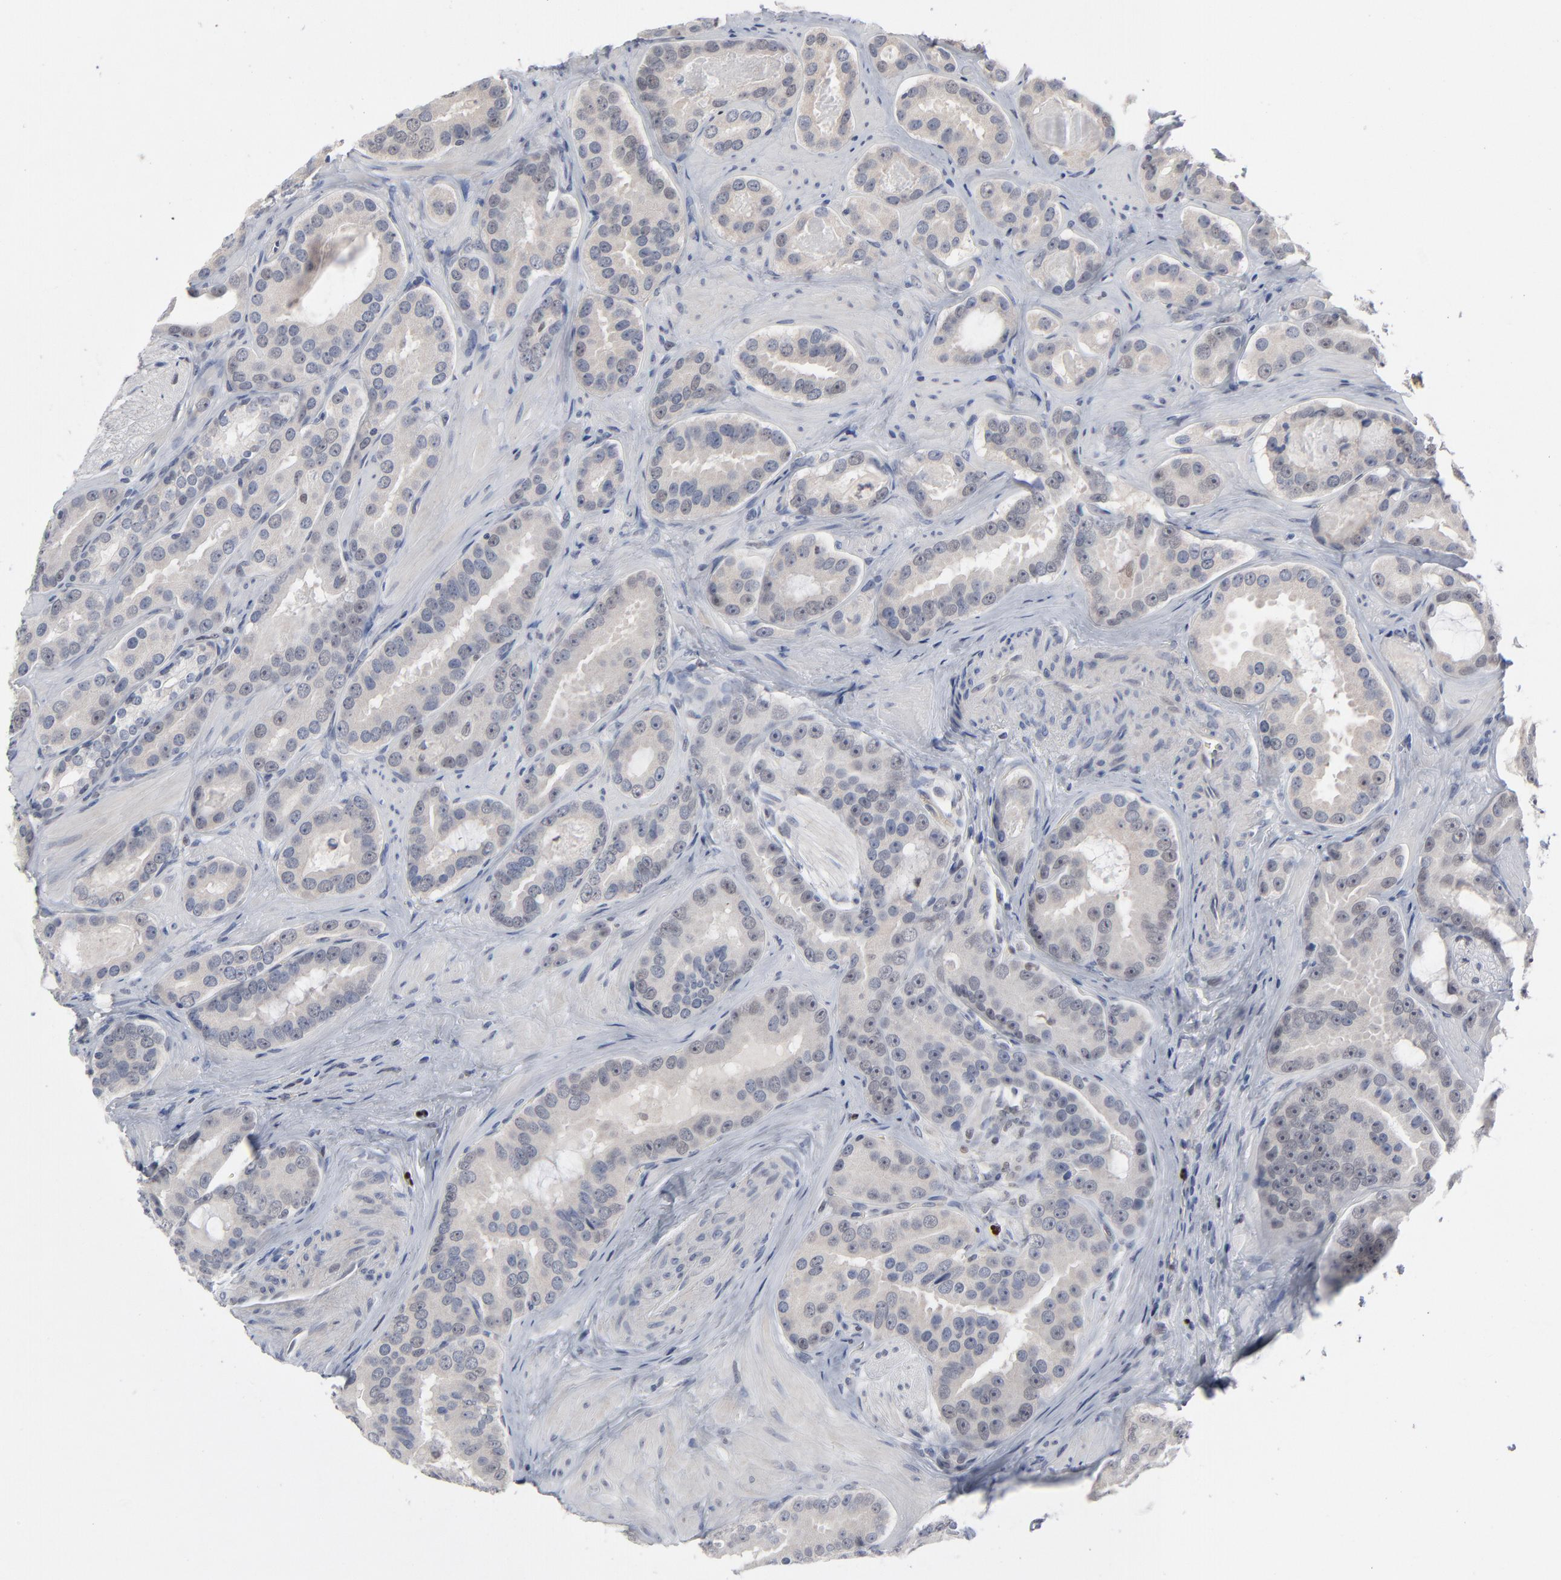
{"staining": {"intensity": "negative", "quantity": "none", "location": "none"}, "tissue": "prostate cancer", "cell_type": "Tumor cells", "image_type": "cancer", "snomed": [{"axis": "morphology", "description": "Adenocarcinoma, Low grade"}, {"axis": "topography", "description": "Prostate"}], "caption": "Immunohistochemistry image of human prostate cancer stained for a protein (brown), which reveals no staining in tumor cells.", "gene": "FOXN2", "patient": {"sex": "male", "age": 59}}